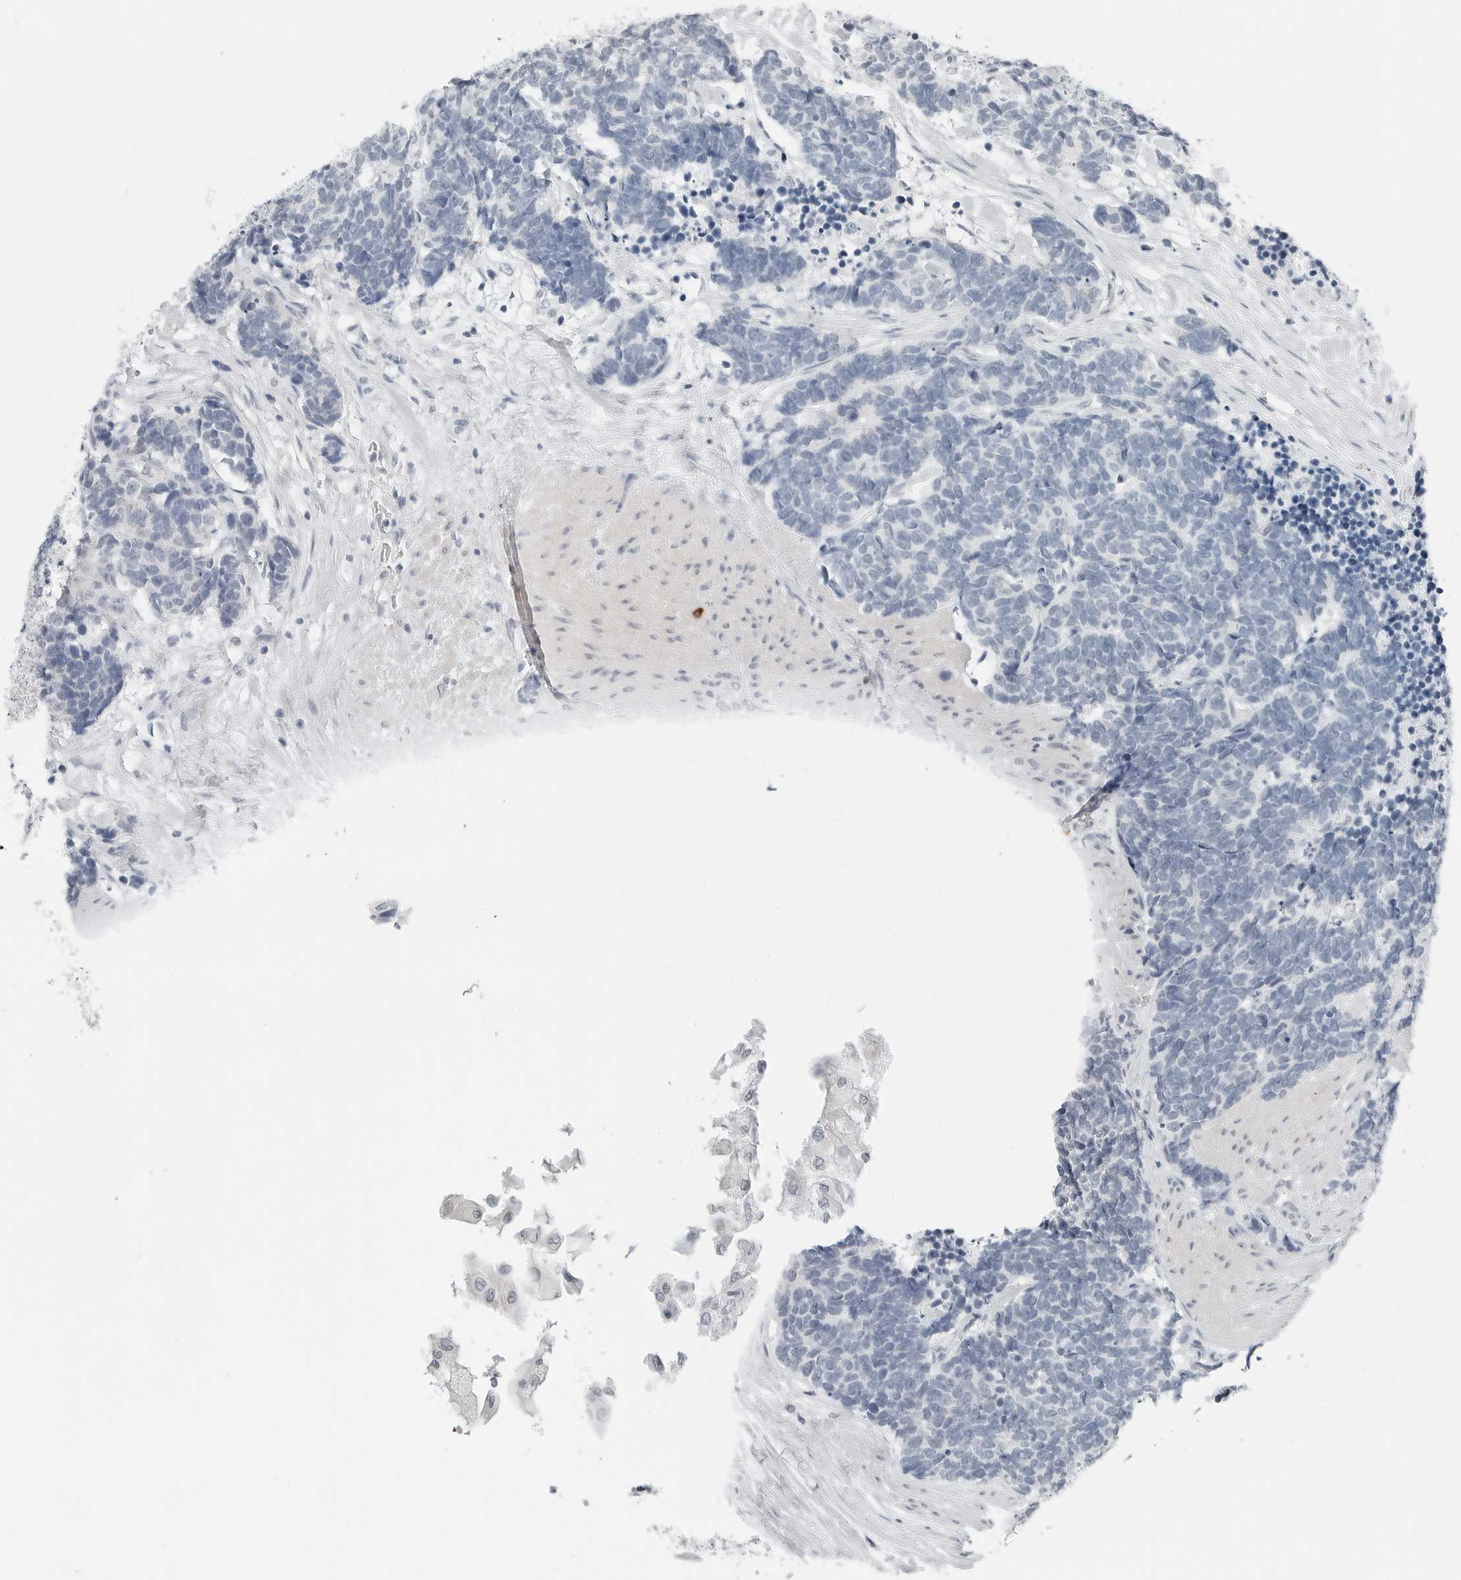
{"staining": {"intensity": "negative", "quantity": "none", "location": "none"}, "tissue": "carcinoid", "cell_type": "Tumor cells", "image_type": "cancer", "snomed": [{"axis": "morphology", "description": "Carcinoma, NOS"}, {"axis": "morphology", "description": "Carcinoid, malignant, NOS"}, {"axis": "topography", "description": "Urinary bladder"}], "caption": "DAB immunohistochemical staining of carcinoid exhibits no significant positivity in tumor cells. (Immunohistochemistry, brightfield microscopy, high magnification).", "gene": "XIRP1", "patient": {"sex": "male", "age": 57}}